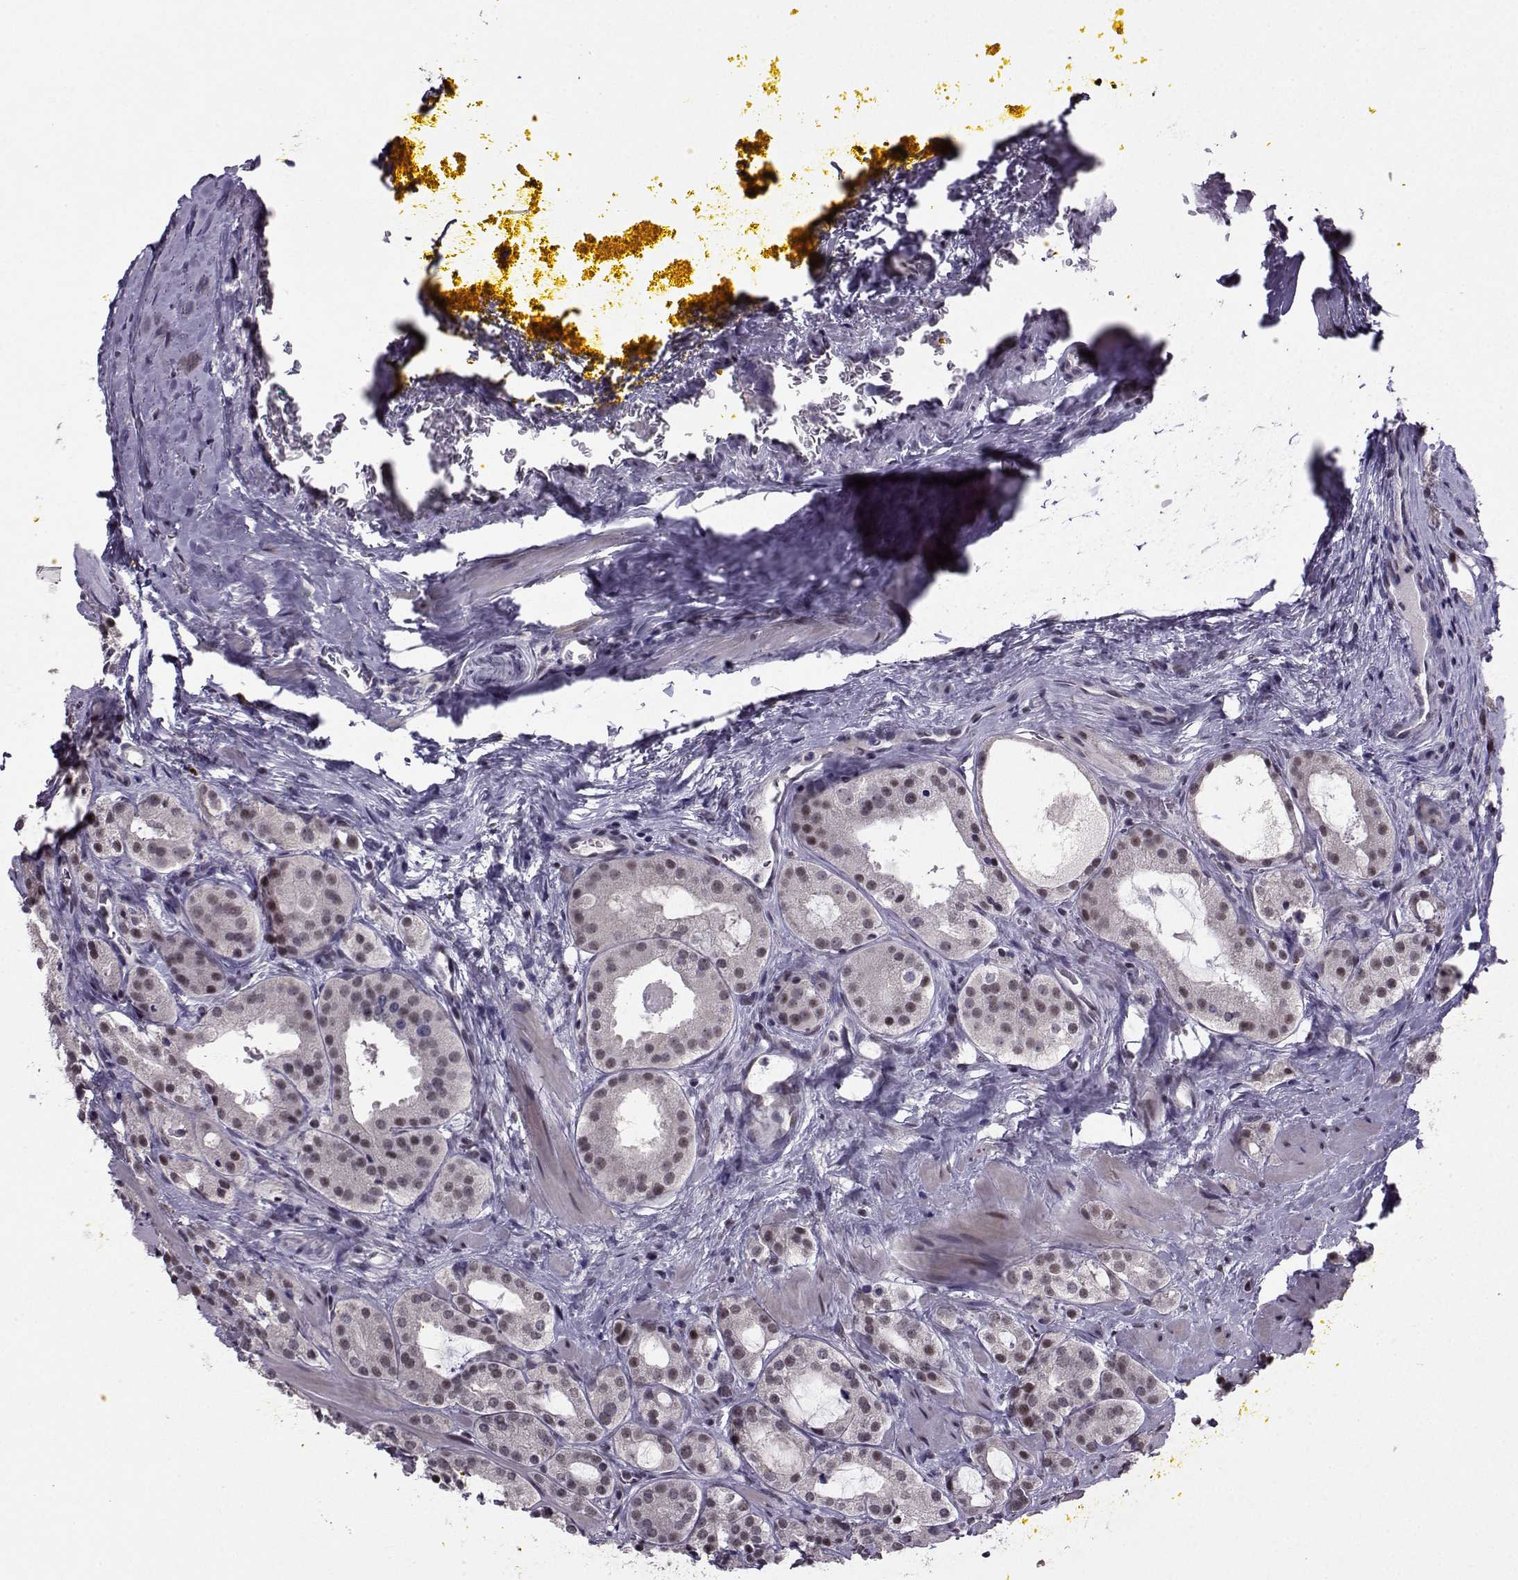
{"staining": {"intensity": "moderate", "quantity": "<25%", "location": "nuclear"}, "tissue": "prostate cancer", "cell_type": "Tumor cells", "image_type": "cancer", "snomed": [{"axis": "morphology", "description": "Adenocarcinoma, NOS"}, {"axis": "morphology", "description": "Adenocarcinoma, High grade"}, {"axis": "topography", "description": "Prostate"}], "caption": "Protein expression analysis of human prostate adenocarcinoma (high-grade) reveals moderate nuclear positivity in about <25% of tumor cells. The staining was performed using DAB to visualize the protein expression in brown, while the nuclei were stained in blue with hematoxylin (Magnification: 20x).", "gene": "LIN28A", "patient": {"sex": "male", "age": 62}}